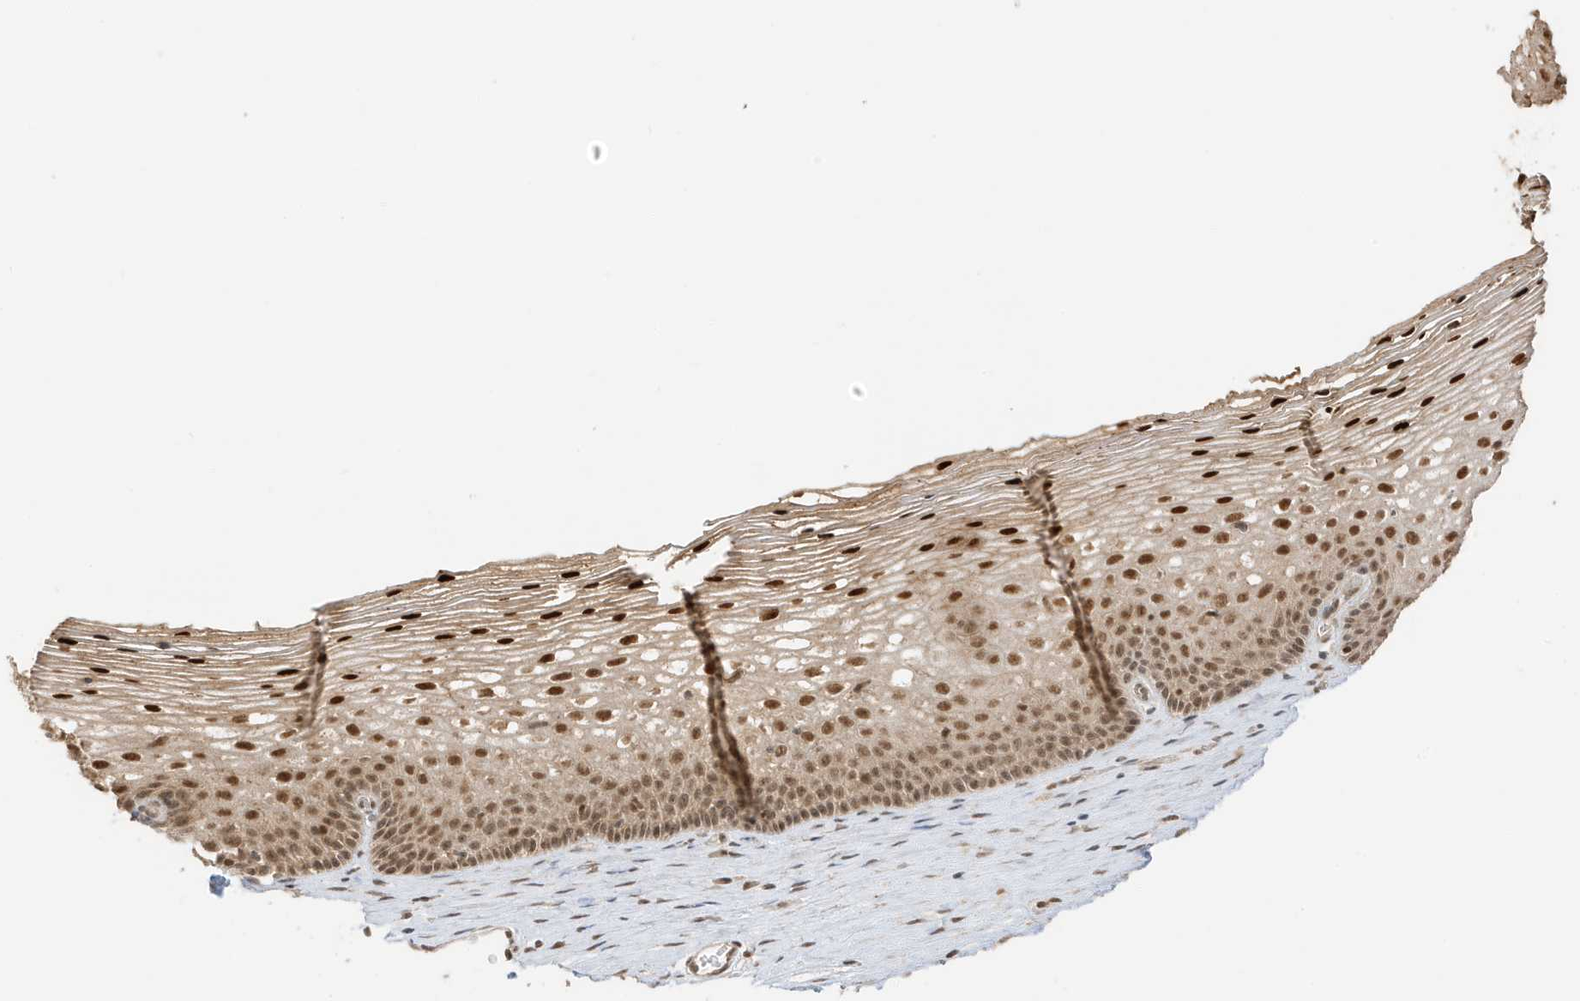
{"staining": {"intensity": "moderate", "quantity": ">75%", "location": "cytoplasmic/membranous,nuclear"}, "tissue": "cervix", "cell_type": "Glandular cells", "image_type": "normal", "snomed": [{"axis": "morphology", "description": "Normal tissue, NOS"}, {"axis": "topography", "description": "Cervix"}], "caption": "A histopathology image showing moderate cytoplasmic/membranous,nuclear positivity in approximately >75% of glandular cells in normal cervix, as visualized by brown immunohistochemical staining.", "gene": "ZBTB41", "patient": {"sex": "female", "age": 33}}